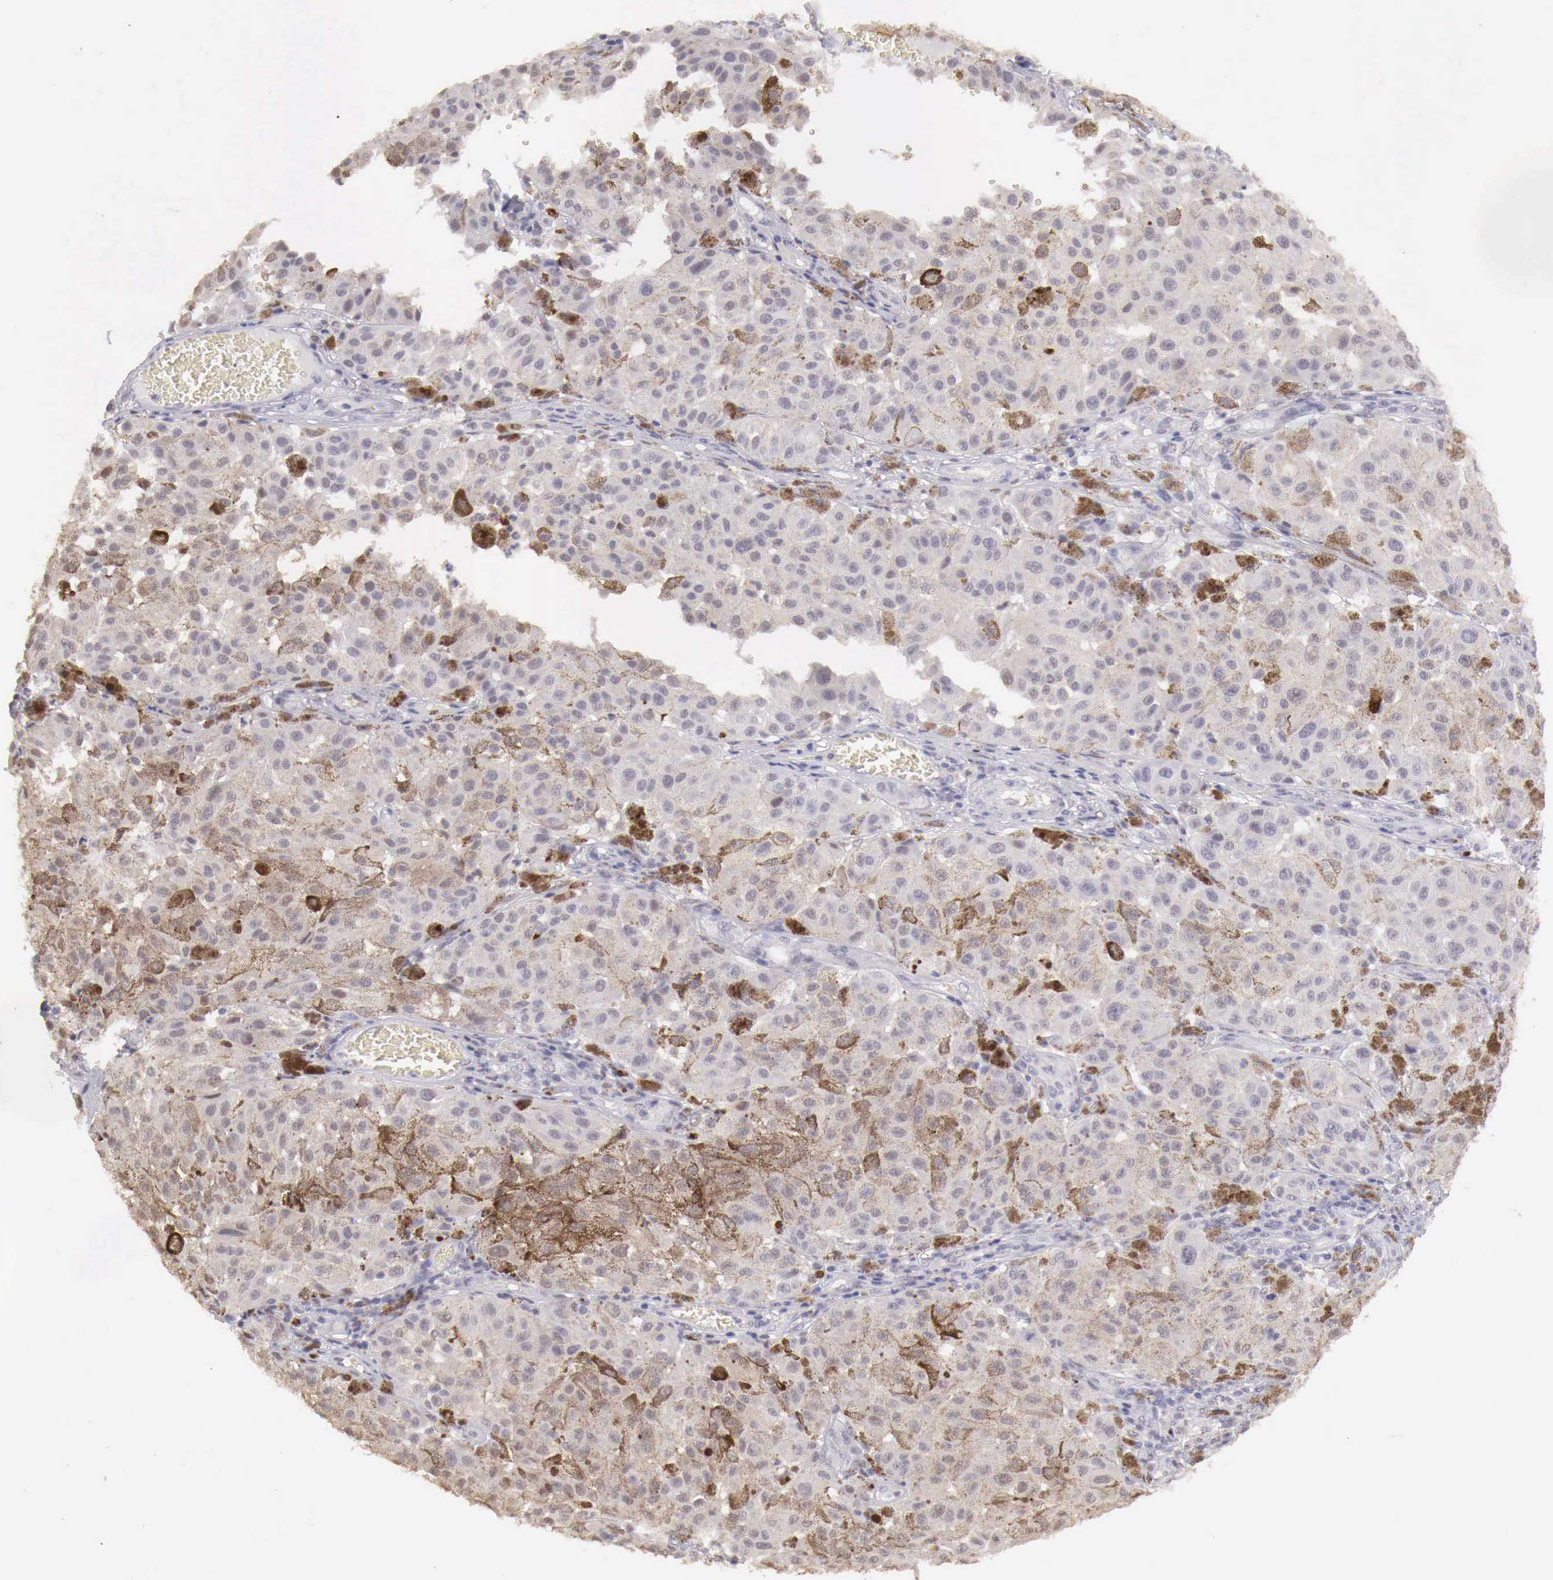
{"staining": {"intensity": "negative", "quantity": "none", "location": "none"}, "tissue": "melanoma", "cell_type": "Tumor cells", "image_type": "cancer", "snomed": [{"axis": "morphology", "description": "Malignant melanoma, NOS"}, {"axis": "topography", "description": "Skin"}], "caption": "The photomicrograph exhibits no significant expression in tumor cells of melanoma.", "gene": "UBA1", "patient": {"sex": "female", "age": 64}}